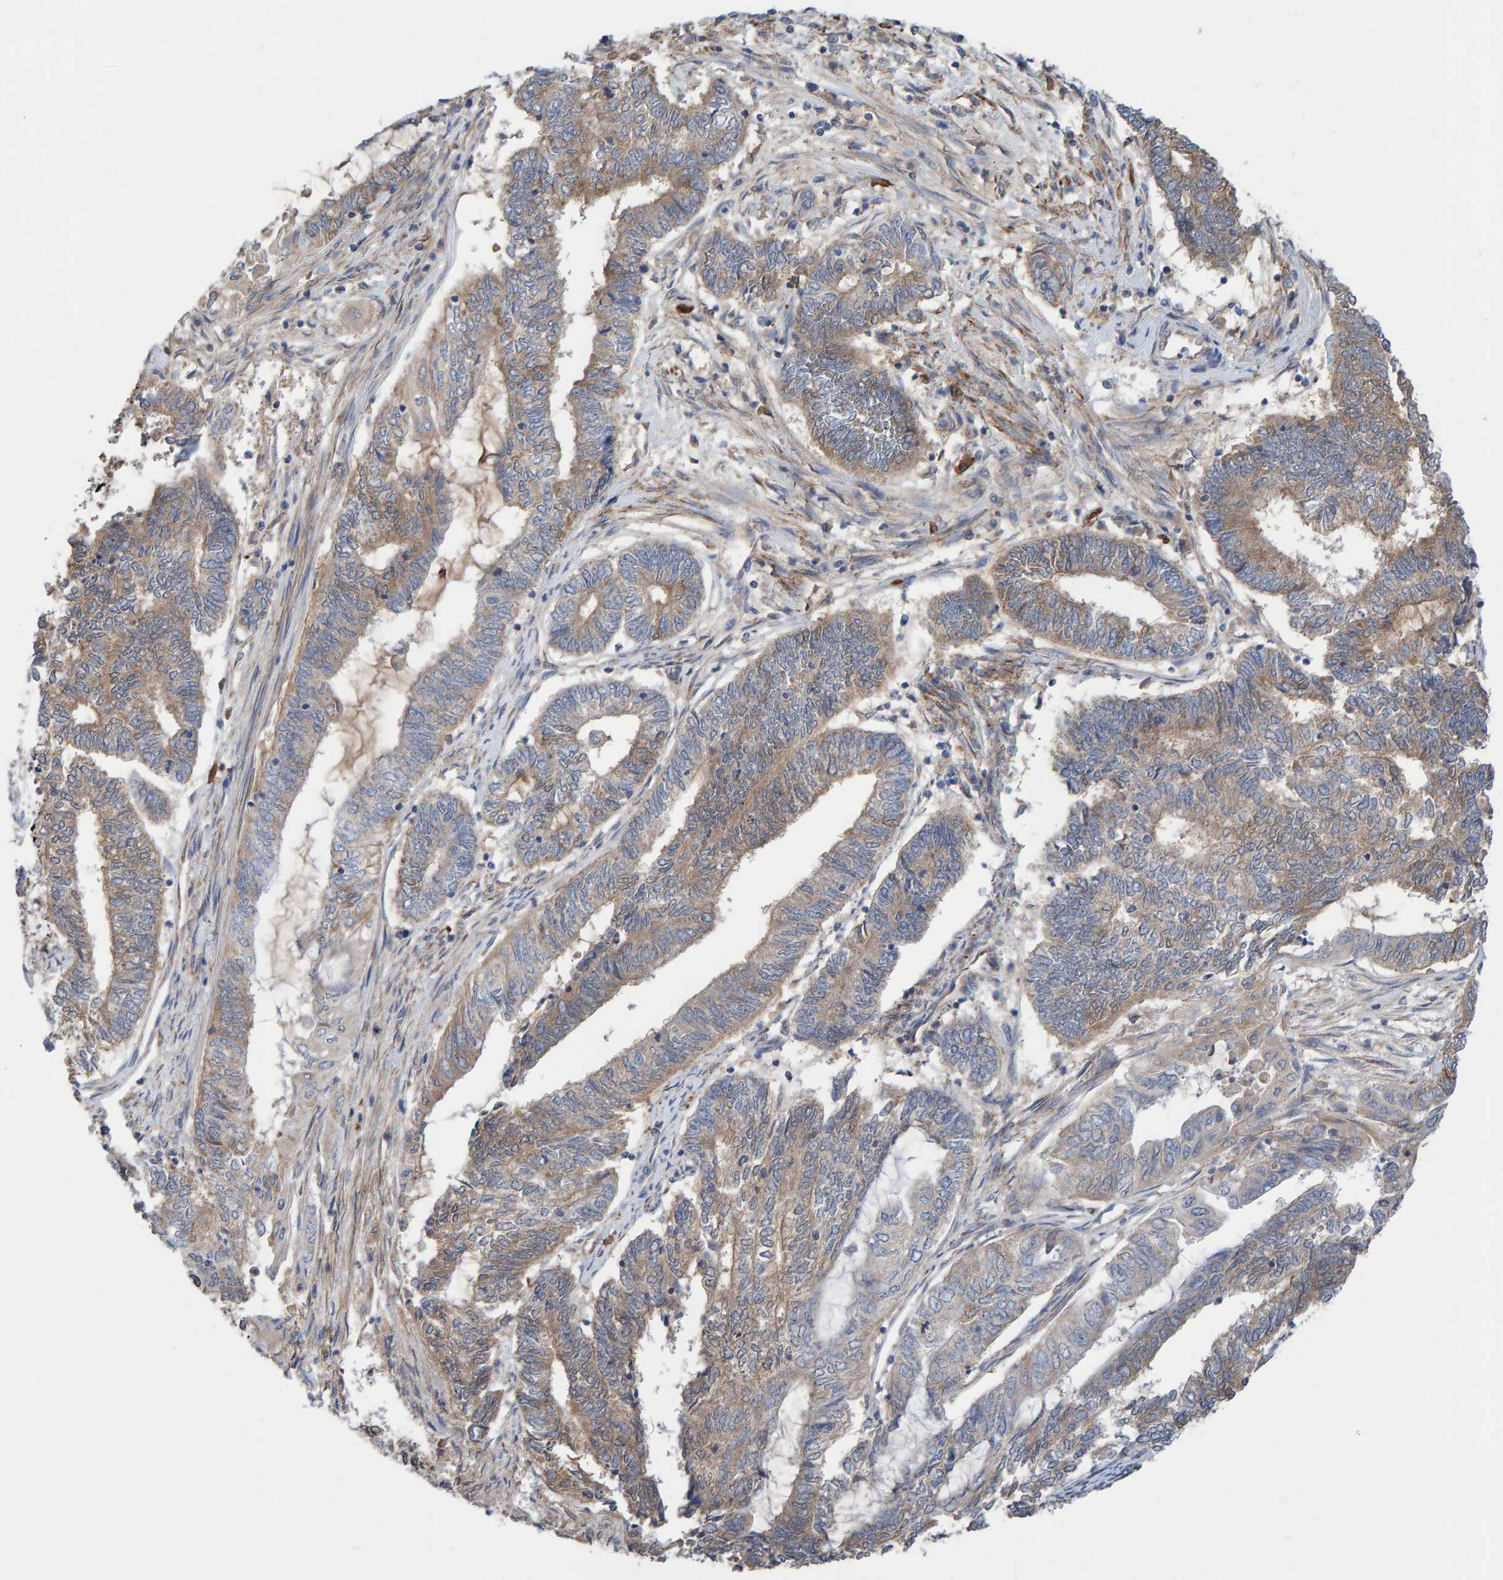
{"staining": {"intensity": "weak", "quantity": ">75%", "location": "cytoplasmic/membranous"}, "tissue": "endometrial cancer", "cell_type": "Tumor cells", "image_type": "cancer", "snomed": [{"axis": "morphology", "description": "Adenocarcinoma, NOS"}, {"axis": "topography", "description": "Uterus"}, {"axis": "topography", "description": "Endometrium"}], "caption": "Human endometrial cancer (adenocarcinoma) stained for a protein (brown) reveals weak cytoplasmic/membranous positive positivity in approximately >75% of tumor cells.", "gene": "LRSAM1", "patient": {"sex": "female", "age": 70}}